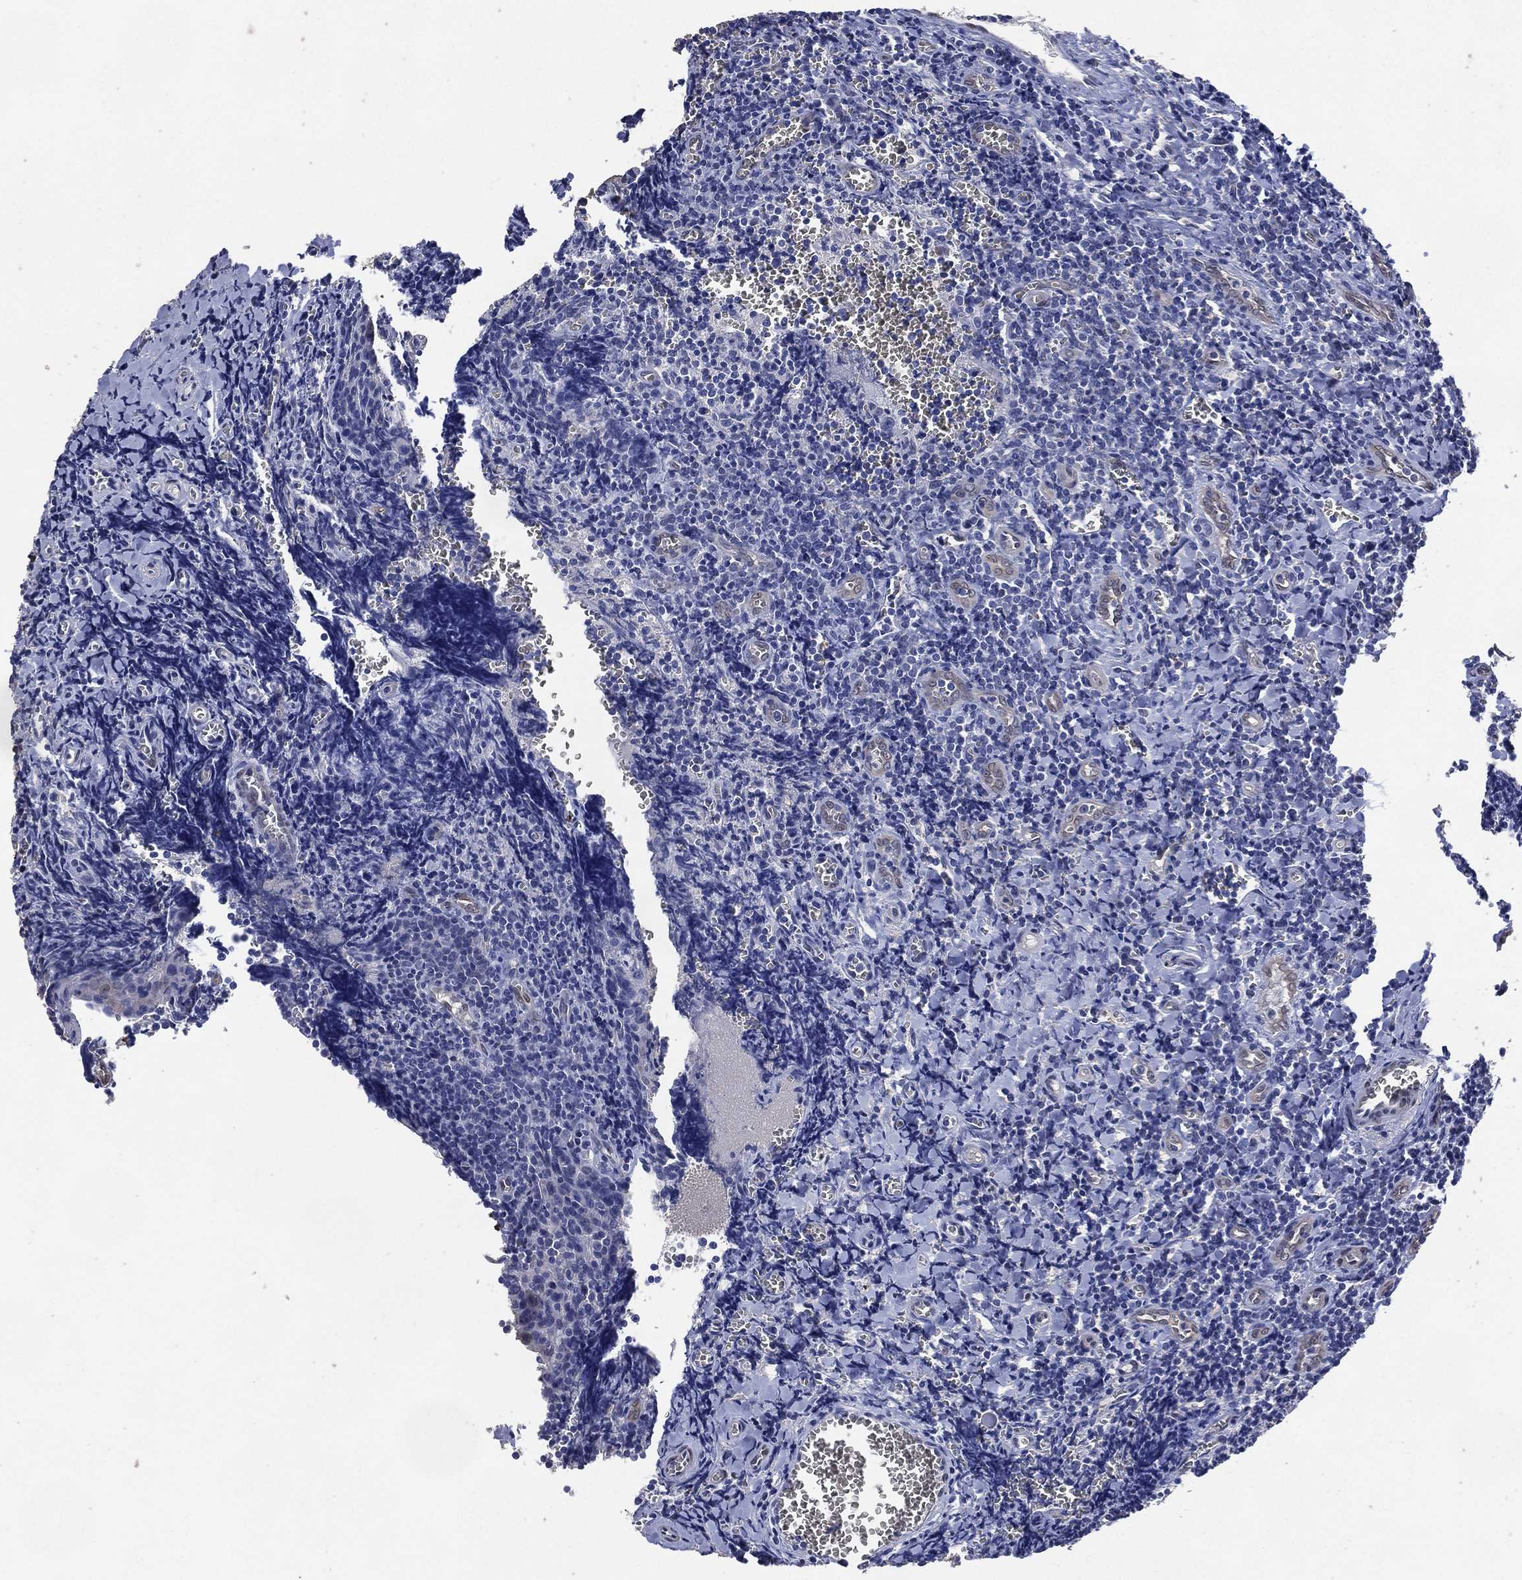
{"staining": {"intensity": "negative", "quantity": "none", "location": "none"}, "tissue": "tonsil", "cell_type": "Germinal center cells", "image_type": "normal", "snomed": [{"axis": "morphology", "description": "Normal tissue, NOS"}, {"axis": "morphology", "description": "Inflammation, NOS"}, {"axis": "topography", "description": "Tonsil"}], "caption": "The IHC micrograph has no significant positivity in germinal center cells of tonsil. (DAB immunohistochemistry, high magnification).", "gene": "AK1", "patient": {"sex": "female", "age": 31}}